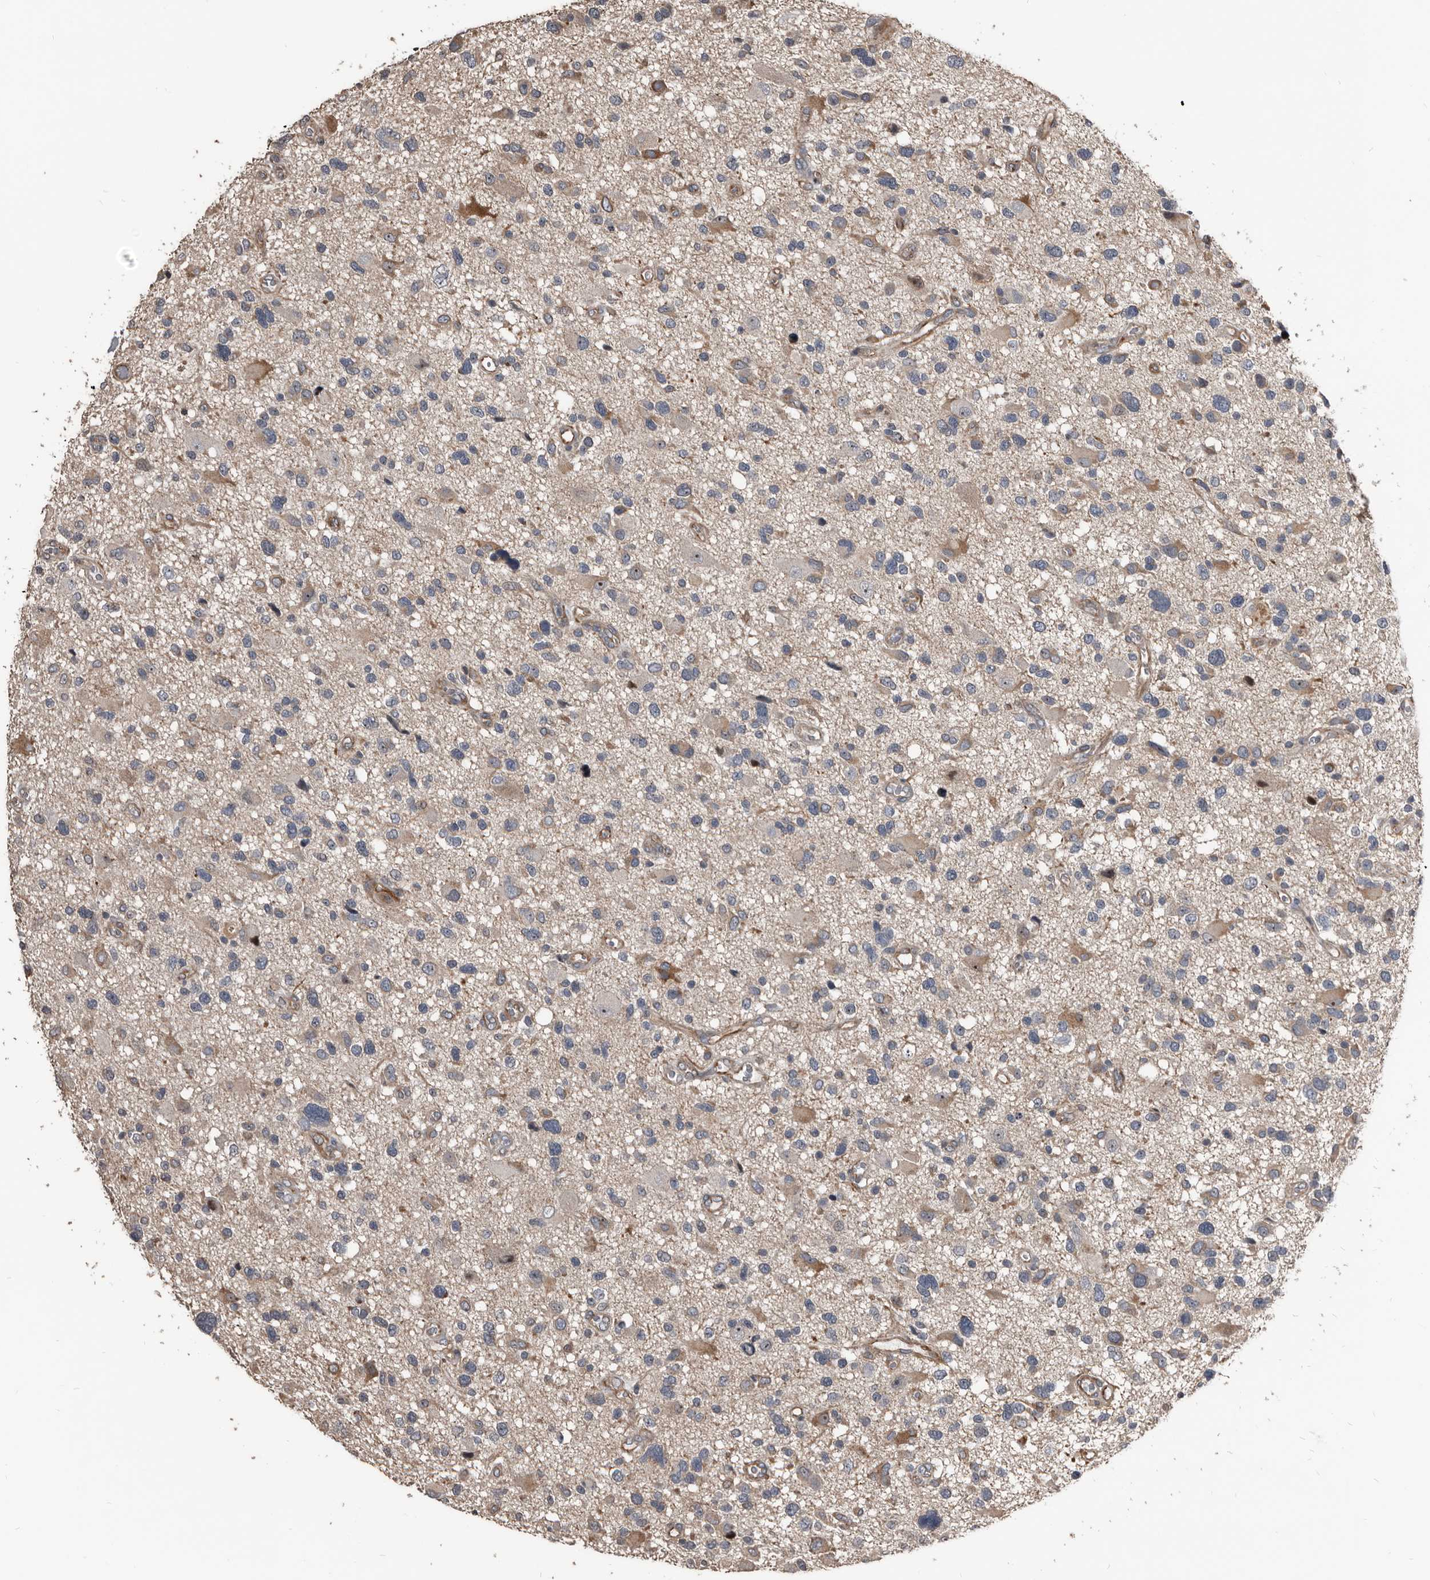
{"staining": {"intensity": "moderate", "quantity": "<25%", "location": "cytoplasmic/membranous"}, "tissue": "glioma", "cell_type": "Tumor cells", "image_type": "cancer", "snomed": [{"axis": "morphology", "description": "Glioma, malignant, High grade"}, {"axis": "topography", "description": "Brain"}], "caption": "A photomicrograph showing moderate cytoplasmic/membranous positivity in about <25% of tumor cells in malignant glioma (high-grade), as visualized by brown immunohistochemical staining.", "gene": "DHPS", "patient": {"sex": "male", "age": 33}}